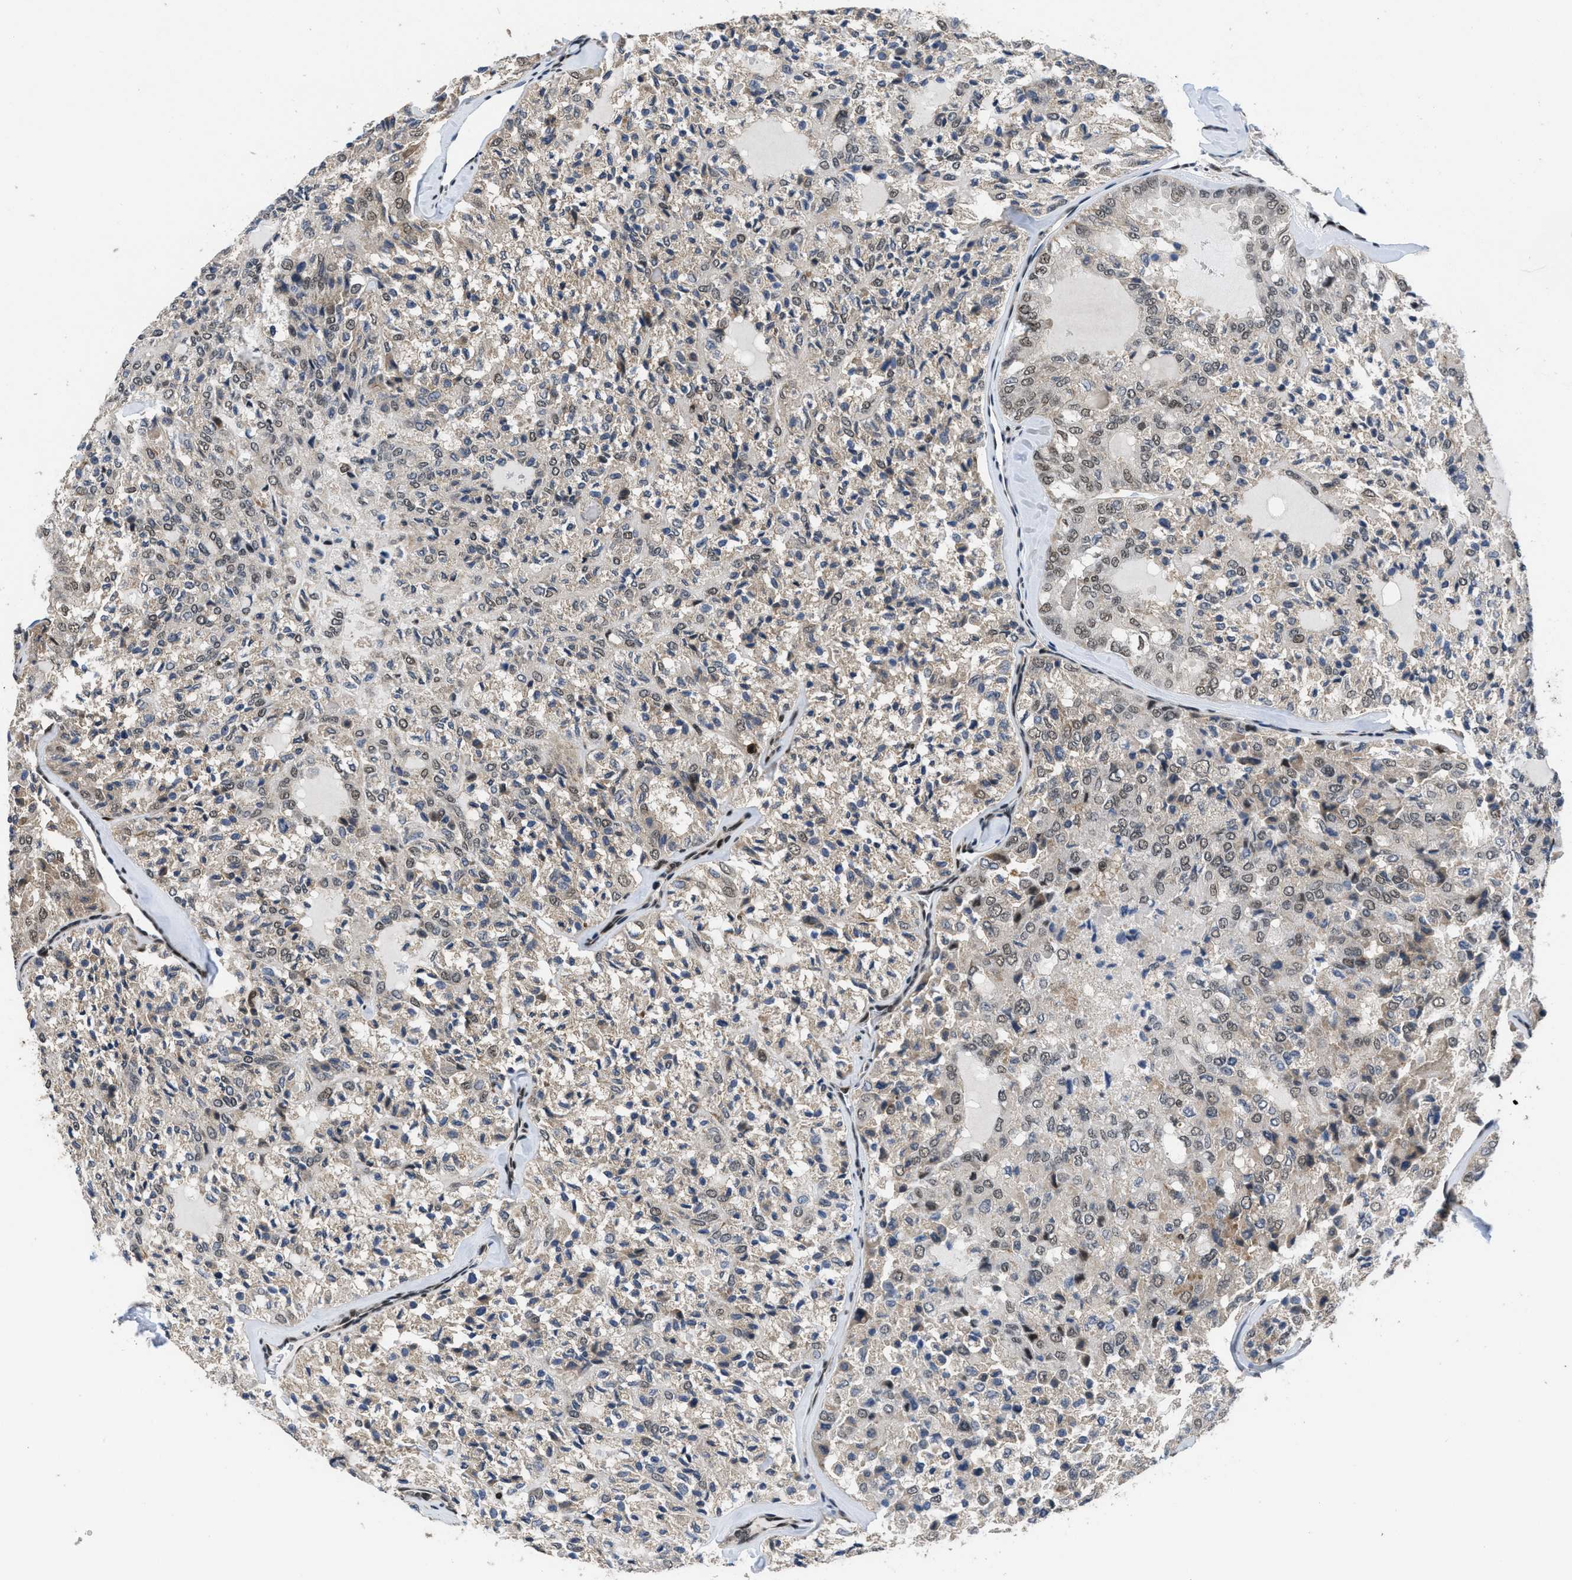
{"staining": {"intensity": "moderate", "quantity": ">75%", "location": "nuclear"}, "tissue": "thyroid cancer", "cell_type": "Tumor cells", "image_type": "cancer", "snomed": [{"axis": "morphology", "description": "Follicular adenoma carcinoma, NOS"}, {"axis": "topography", "description": "Thyroid gland"}], "caption": "Tumor cells exhibit medium levels of moderate nuclear positivity in approximately >75% of cells in thyroid follicular adenoma carcinoma.", "gene": "CUL4B", "patient": {"sex": "male", "age": 75}}